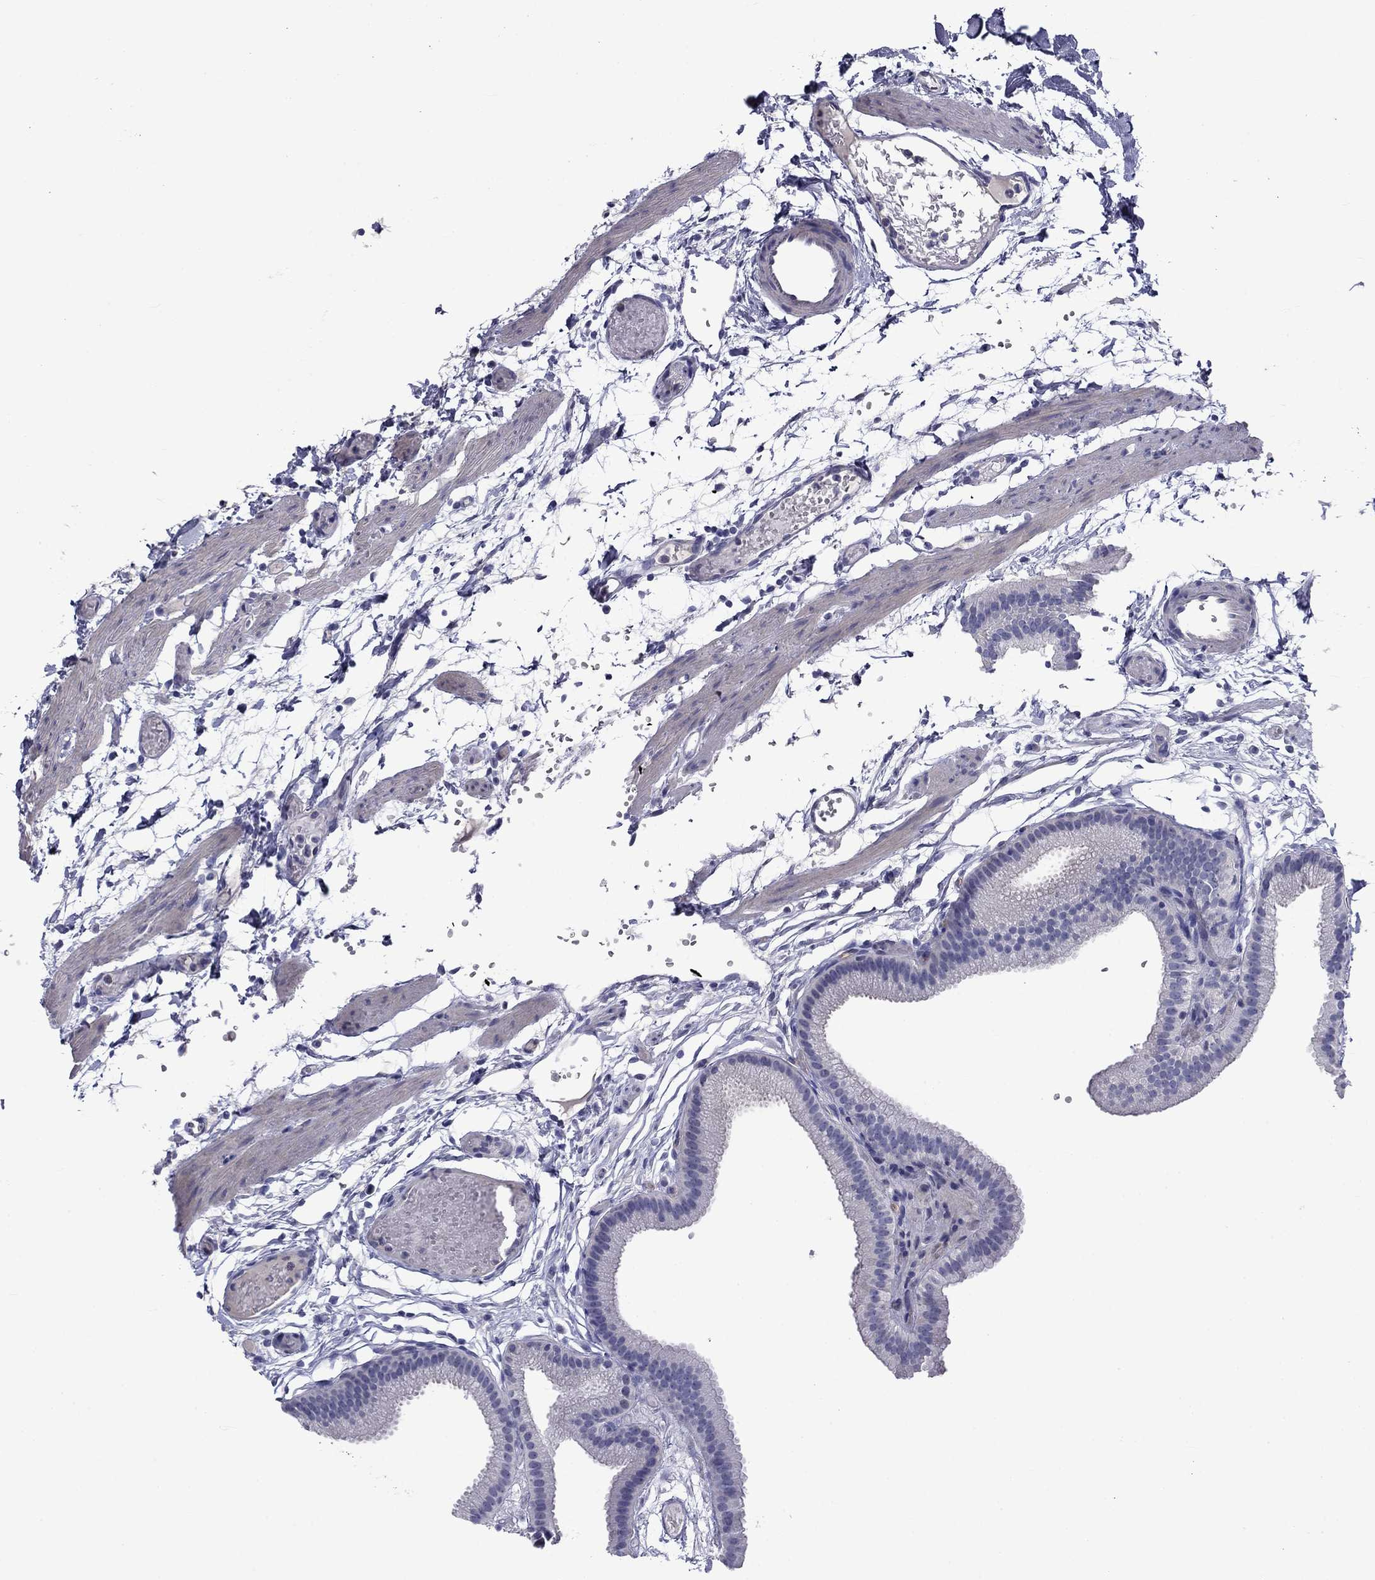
{"staining": {"intensity": "negative", "quantity": "none", "location": "none"}, "tissue": "gallbladder", "cell_type": "Glandular cells", "image_type": "normal", "snomed": [{"axis": "morphology", "description": "Normal tissue, NOS"}, {"axis": "topography", "description": "Gallbladder"}], "caption": "Glandular cells are negative for brown protein staining in benign gallbladder. Brightfield microscopy of immunohistochemistry (IHC) stained with DAB (3,3'-diaminobenzidine) (brown) and hematoxylin (blue), captured at high magnification.", "gene": "CNDP1", "patient": {"sex": "female", "age": 45}}